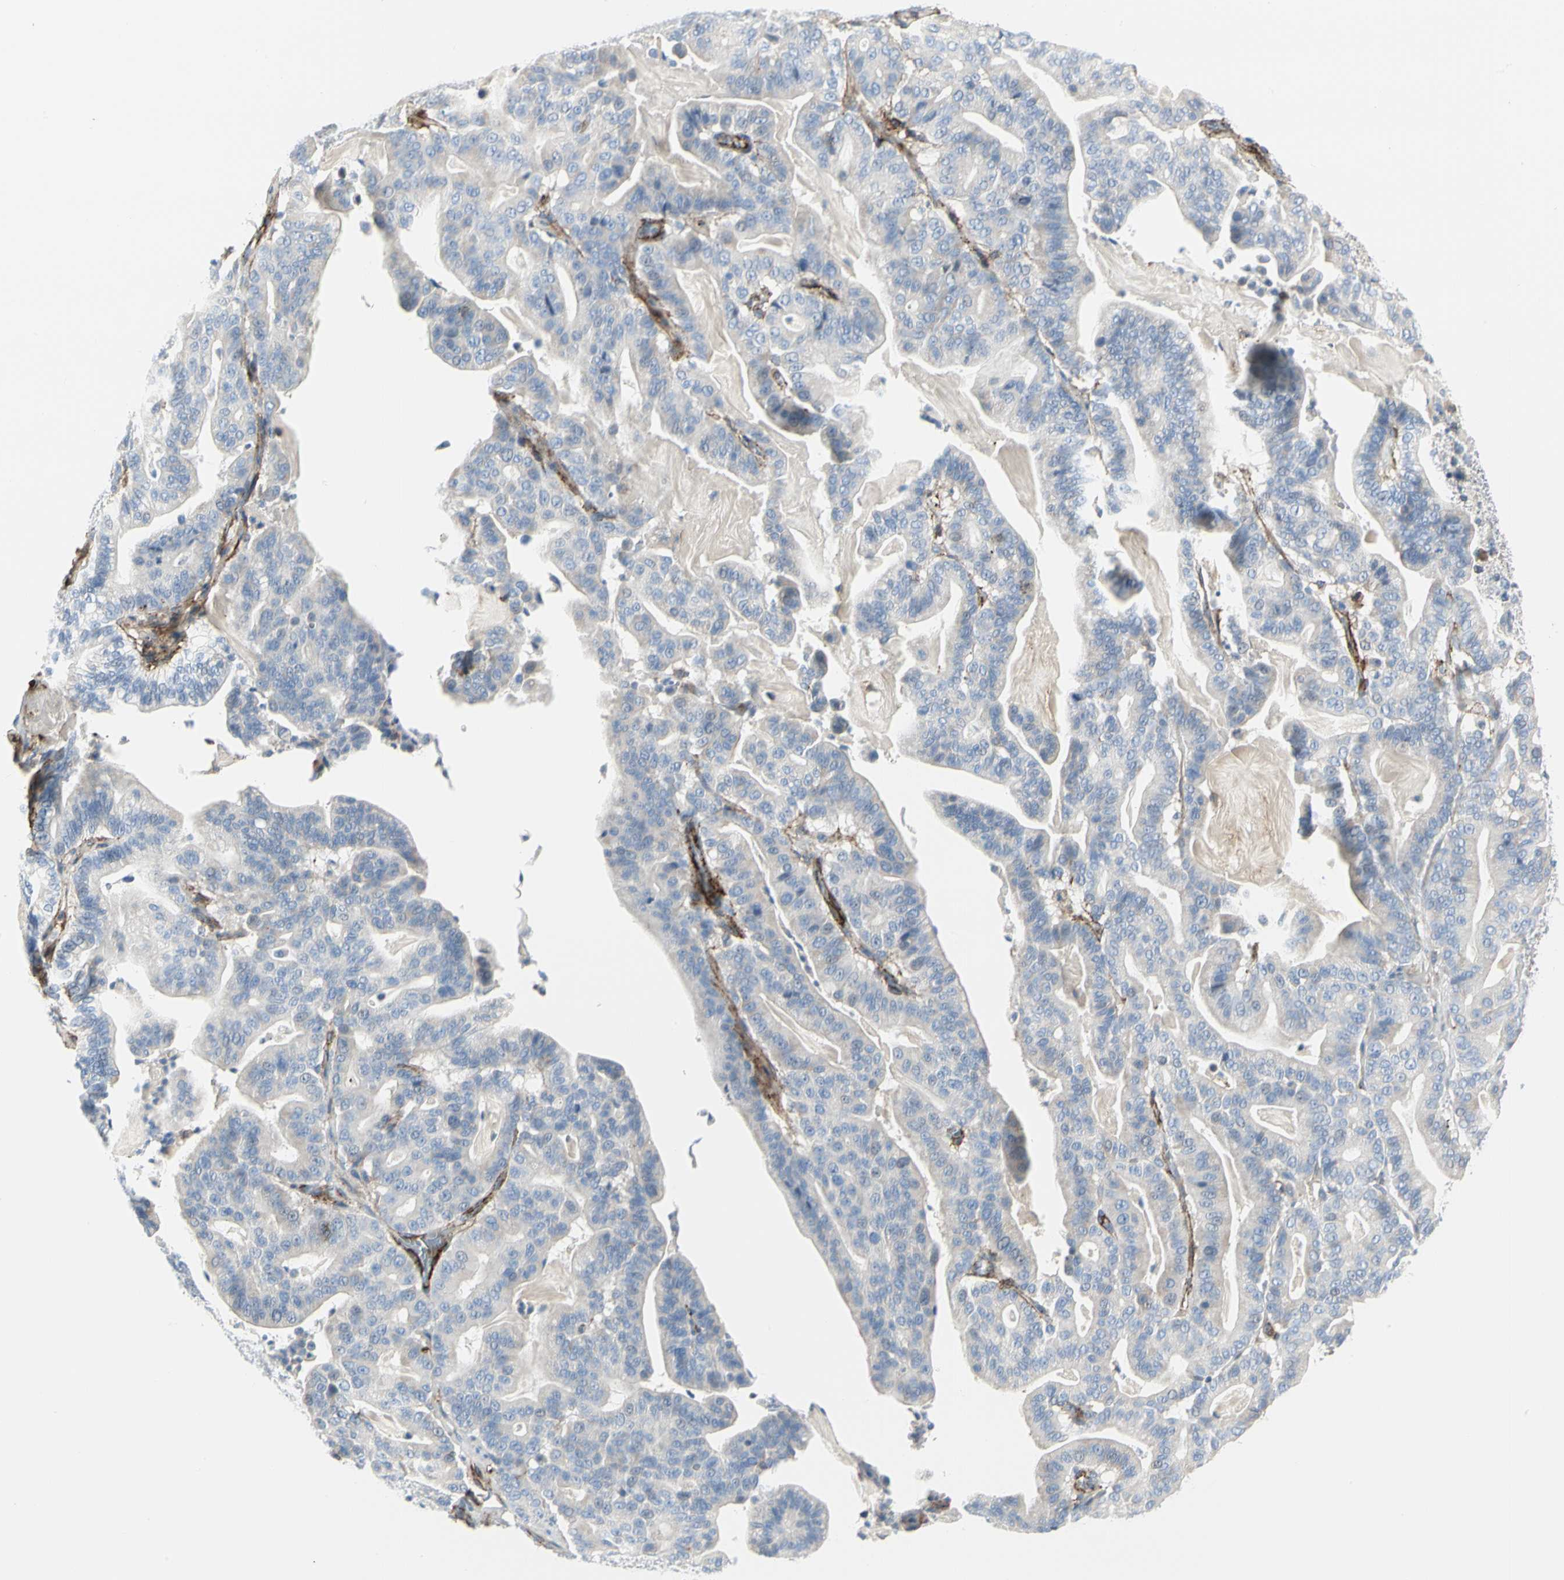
{"staining": {"intensity": "weak", "quantity": "<25%", "location": "cytoplasmic/membranous"}, "tissue": "pancreatic cancer", "cell_type": "Tumor cells", "image_type": "cancer", "snomed": [{"axis": "morphology", "description": "Adenocarcinoma, NOS"}, {"axis": "topography", "description": "Pancreas"}], "caption": "Immunohistochemistry (IHC) micrograph of adenocarcinoma (pancreatic) stained for a protein (brown), which exhibits no staining in tumor cells.", "gene": "CLEC2B", "patient": {"sex": "male", "age": 63}}